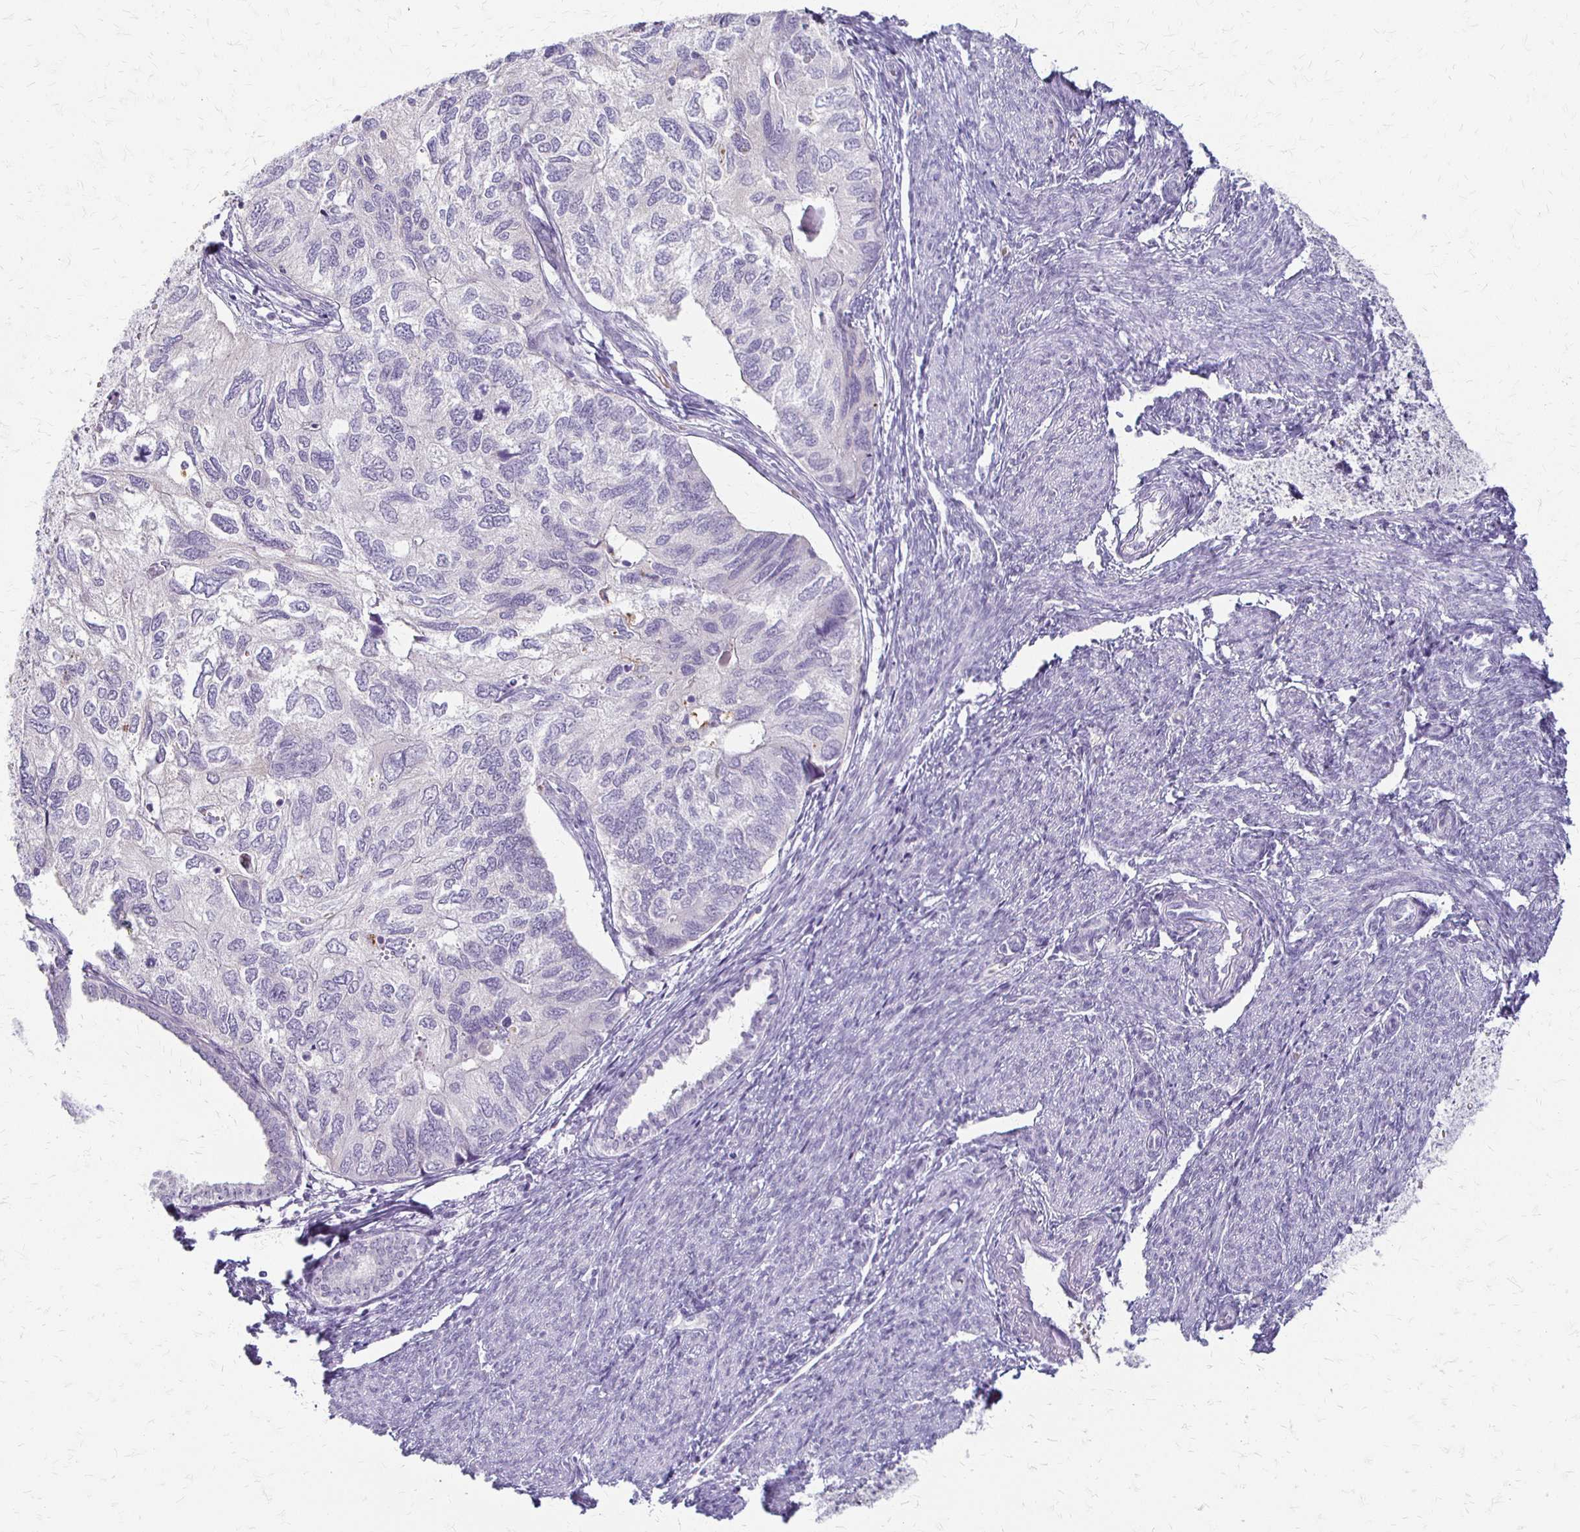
{"staining": {"intensity": "negative", "quantity": "none", "location": "none"}, "tissue": "endometrial cancer", "cell_type": "Tumor cells", "image_type": "cancer", "snomed": [{"axis": "morphology", "description": "Carcinoma, NOS"}, {"axis": "topography", "description": "Uterus"}], "caption": "IHC image of endometrial cancer (carcinoma) stained for a protein (brown), which displays no positivity in tumor cells.", "gene": "ACP5", "patient": {"sex": "female", "age": 76}}